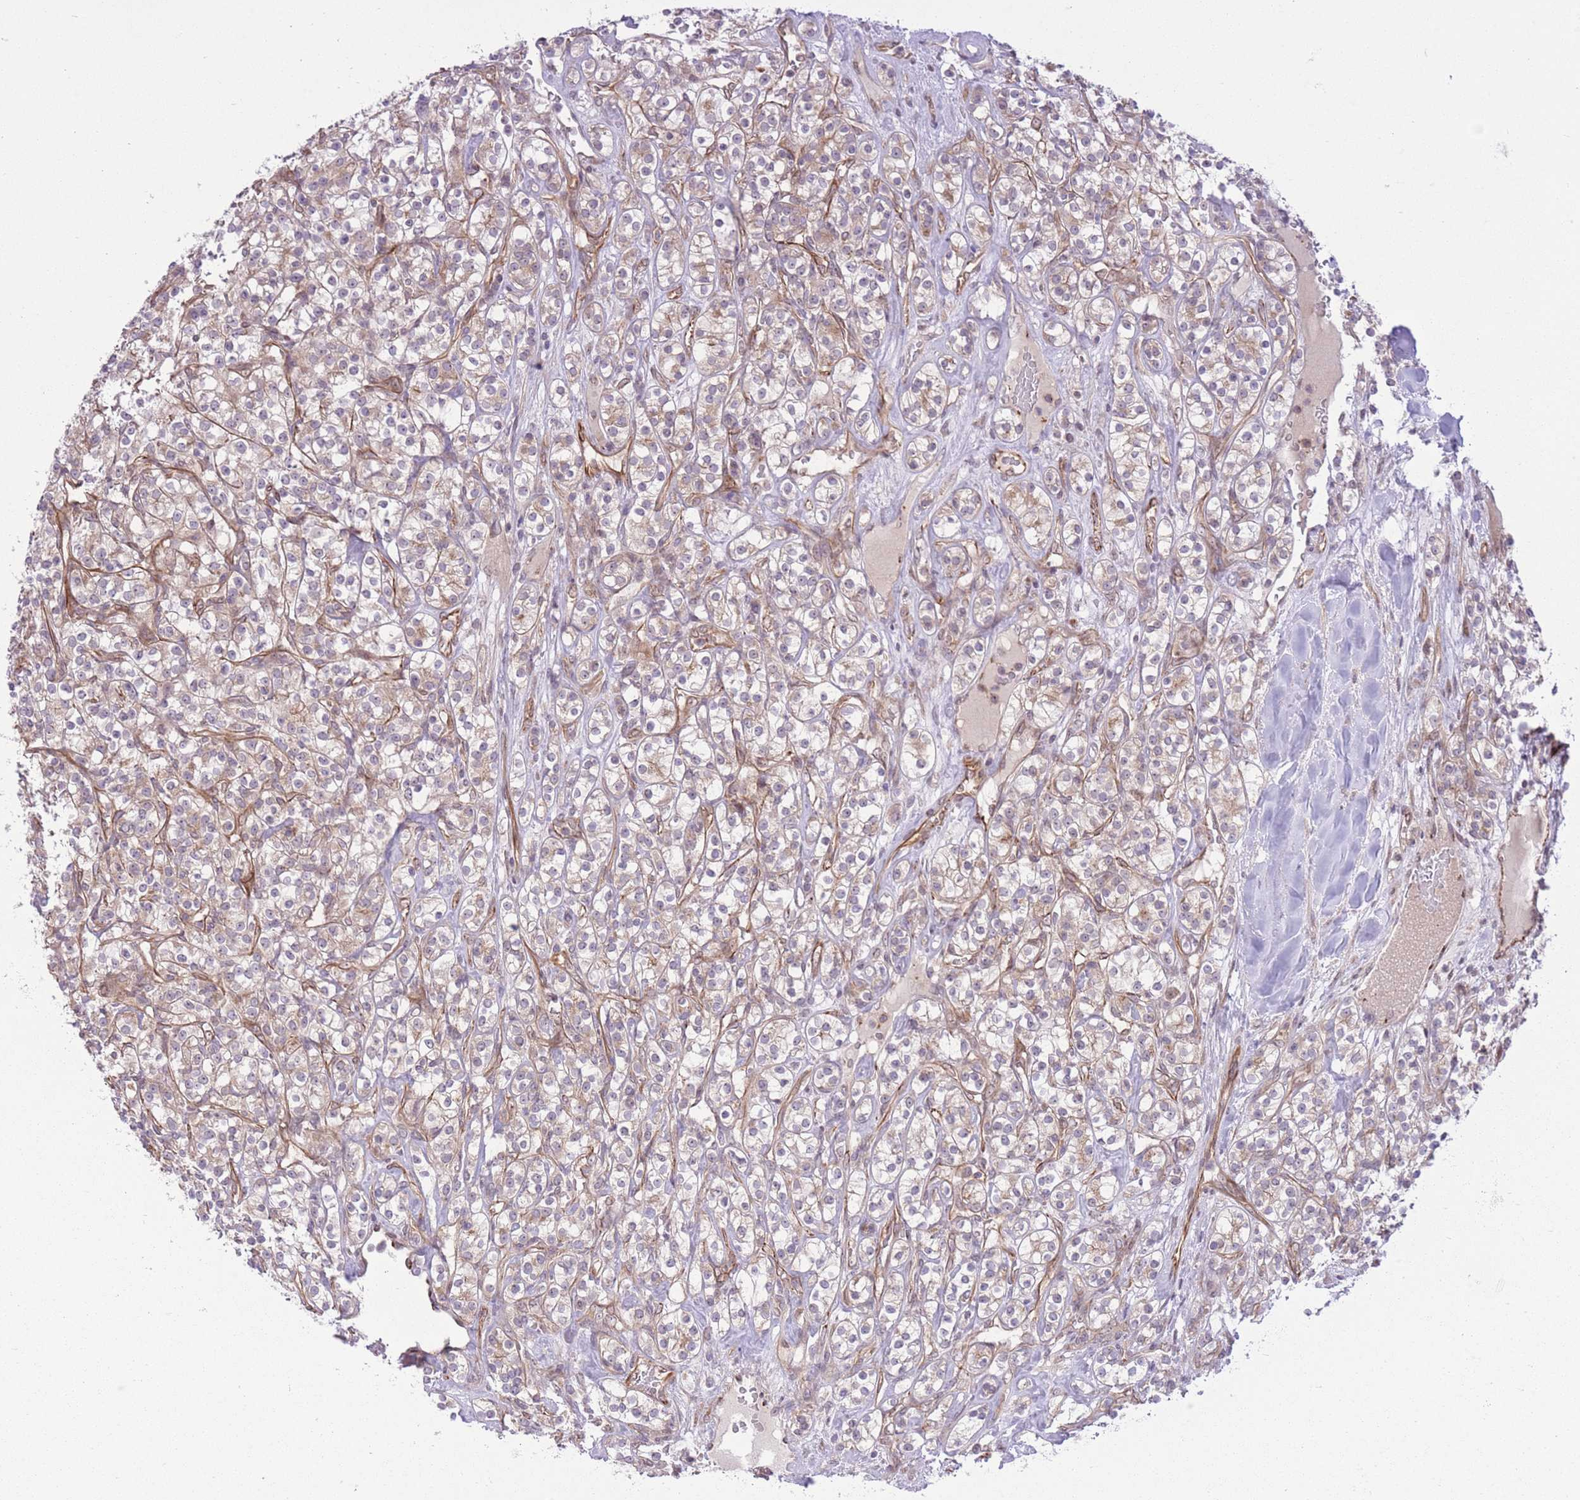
{"staining": {"intensity": "weak", "quantity": "25%-75%", "location": "cytoplasmic/membranous"}, "tissue": "renal cancer", "cell_type": "Tumor cells", "image_type": "cancer", "snomed": [{"axis": "morphology", "description": "Adenocarcinoma, NOS"}, {"axis": "topography", "description": "Kidney"}], "caption": "Weak cytoplasmic/membranous expression for a protein is present in about 25%-75% of tumor cells of renal cancer (adenocarcinoma) using IHC.", "gene": "ZBED5", "patient": {"sex": "male", "age": 77}}